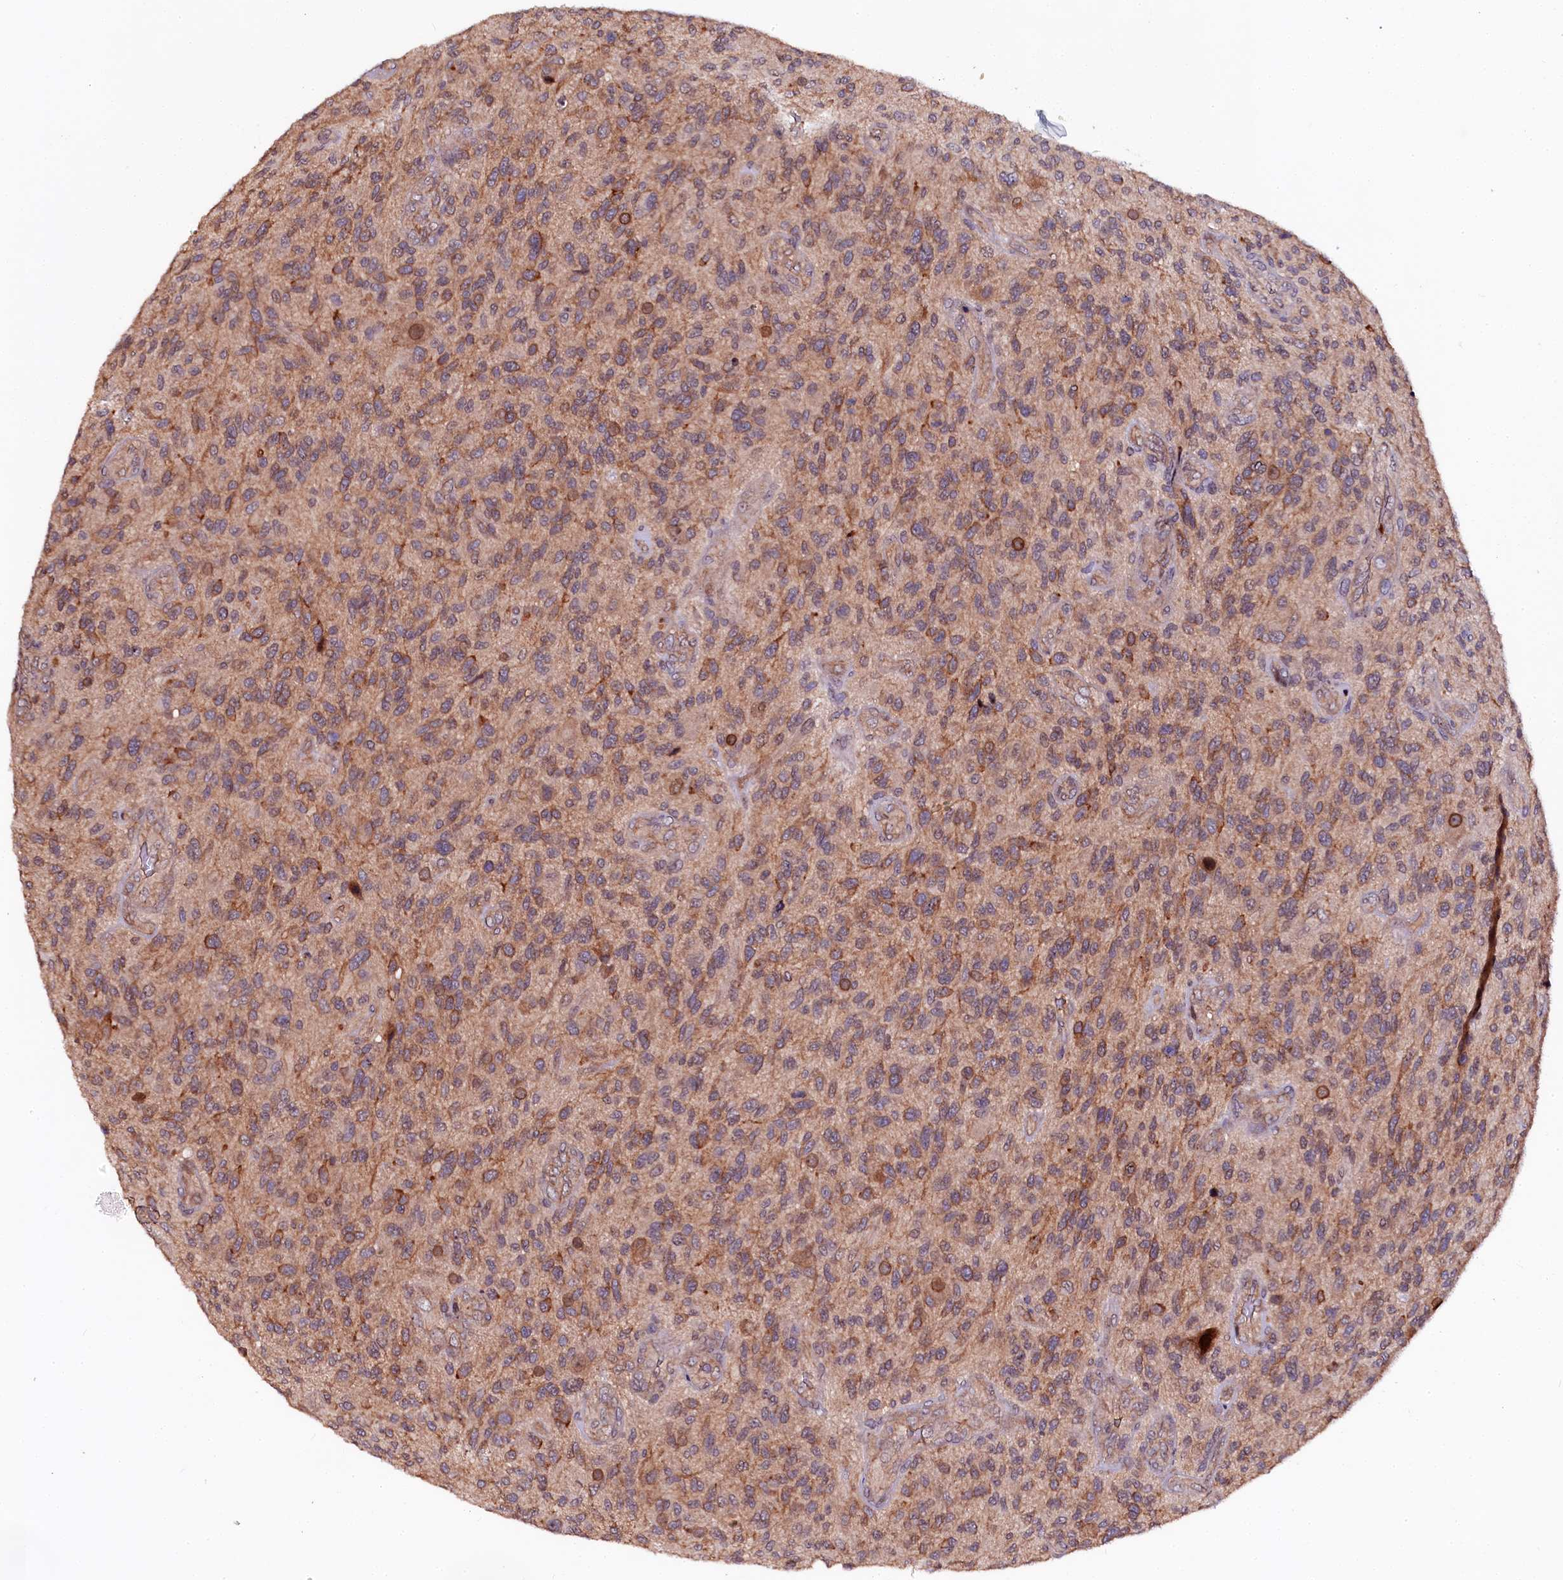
{"staining": {"intensity": "moderate", "quantity": "25%-75%", "location": "cytoplasmic/membranous"}, "tissue": "glioma", "cell_type": "Tumor cells", "image_type": "cancer", "snomed": [{"axis": "morphology", "description": "Glioma, malignant, High grade"}, {"axis": "topography", "description": "Brain"}], "caption": "Protein staining of glioma tissue displays moderate cytoplasmic/membranous staining in about 25%-75% of tumor cells. The protein is stained brown, and the nuclei are stained in blue (DAB IHC with brightfield microscopy, high magnification).", "gene": "N4BP1", "patient": {"sex": "male", "age": 47}}